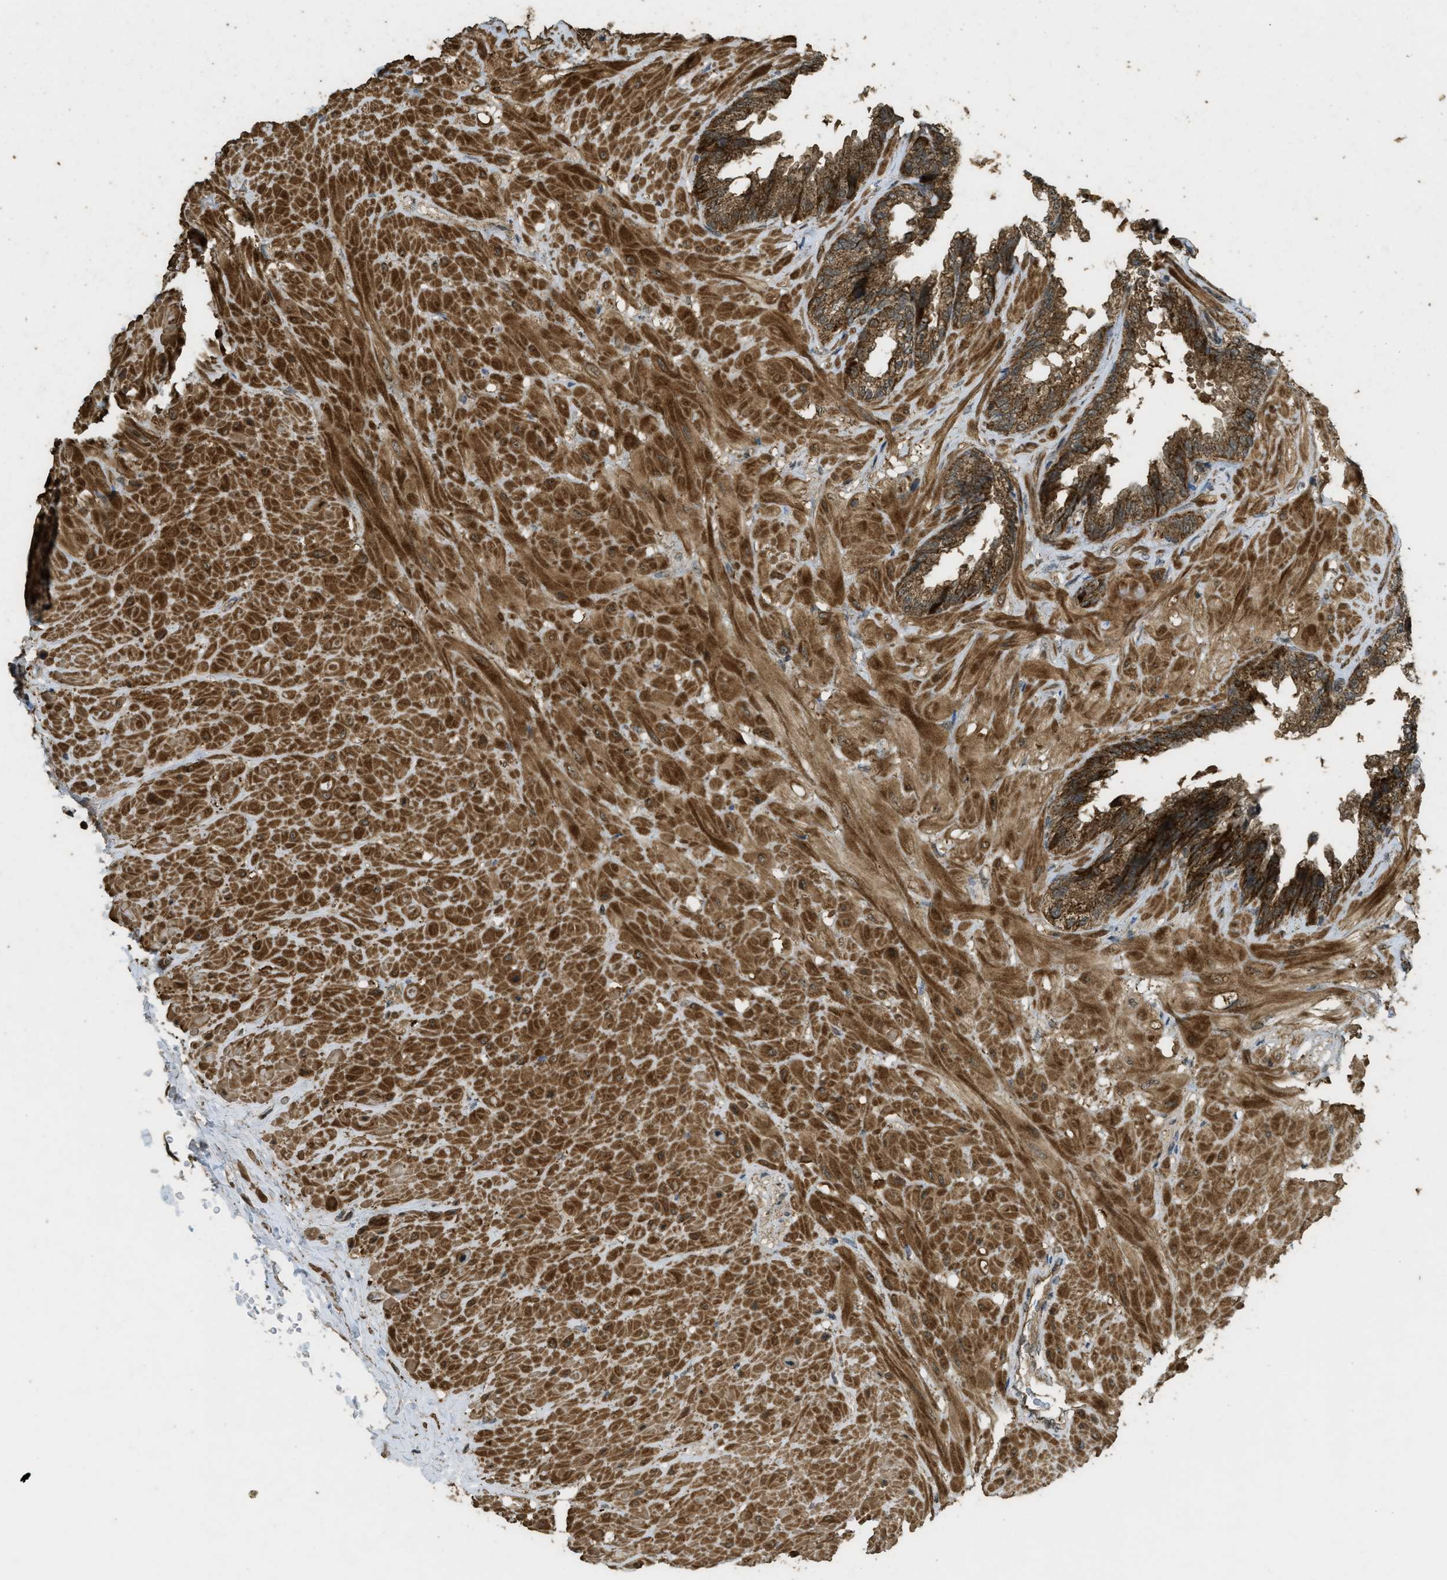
{"staining": {"intensity": "strong", "quantity": ">75%", "location": "cytoplasmic/membranous"}, "tissue": "seminal vesicle", "cell_type": "Glandular cells", "image_type": "normal", "snomed": [{"axis": "morphology", "description": "Normal tissue, NOS"}, {"axis": "topography", "description": "Seminal veicle"}], "caption": "Human seminal vesicle stained with a brown dye demonstrates strong cytoplasmic/membranous positive expression in approximately >75% of glandular cells.", "gene": "CTPS1", "patient": {"sex": "male", "age": 46}}